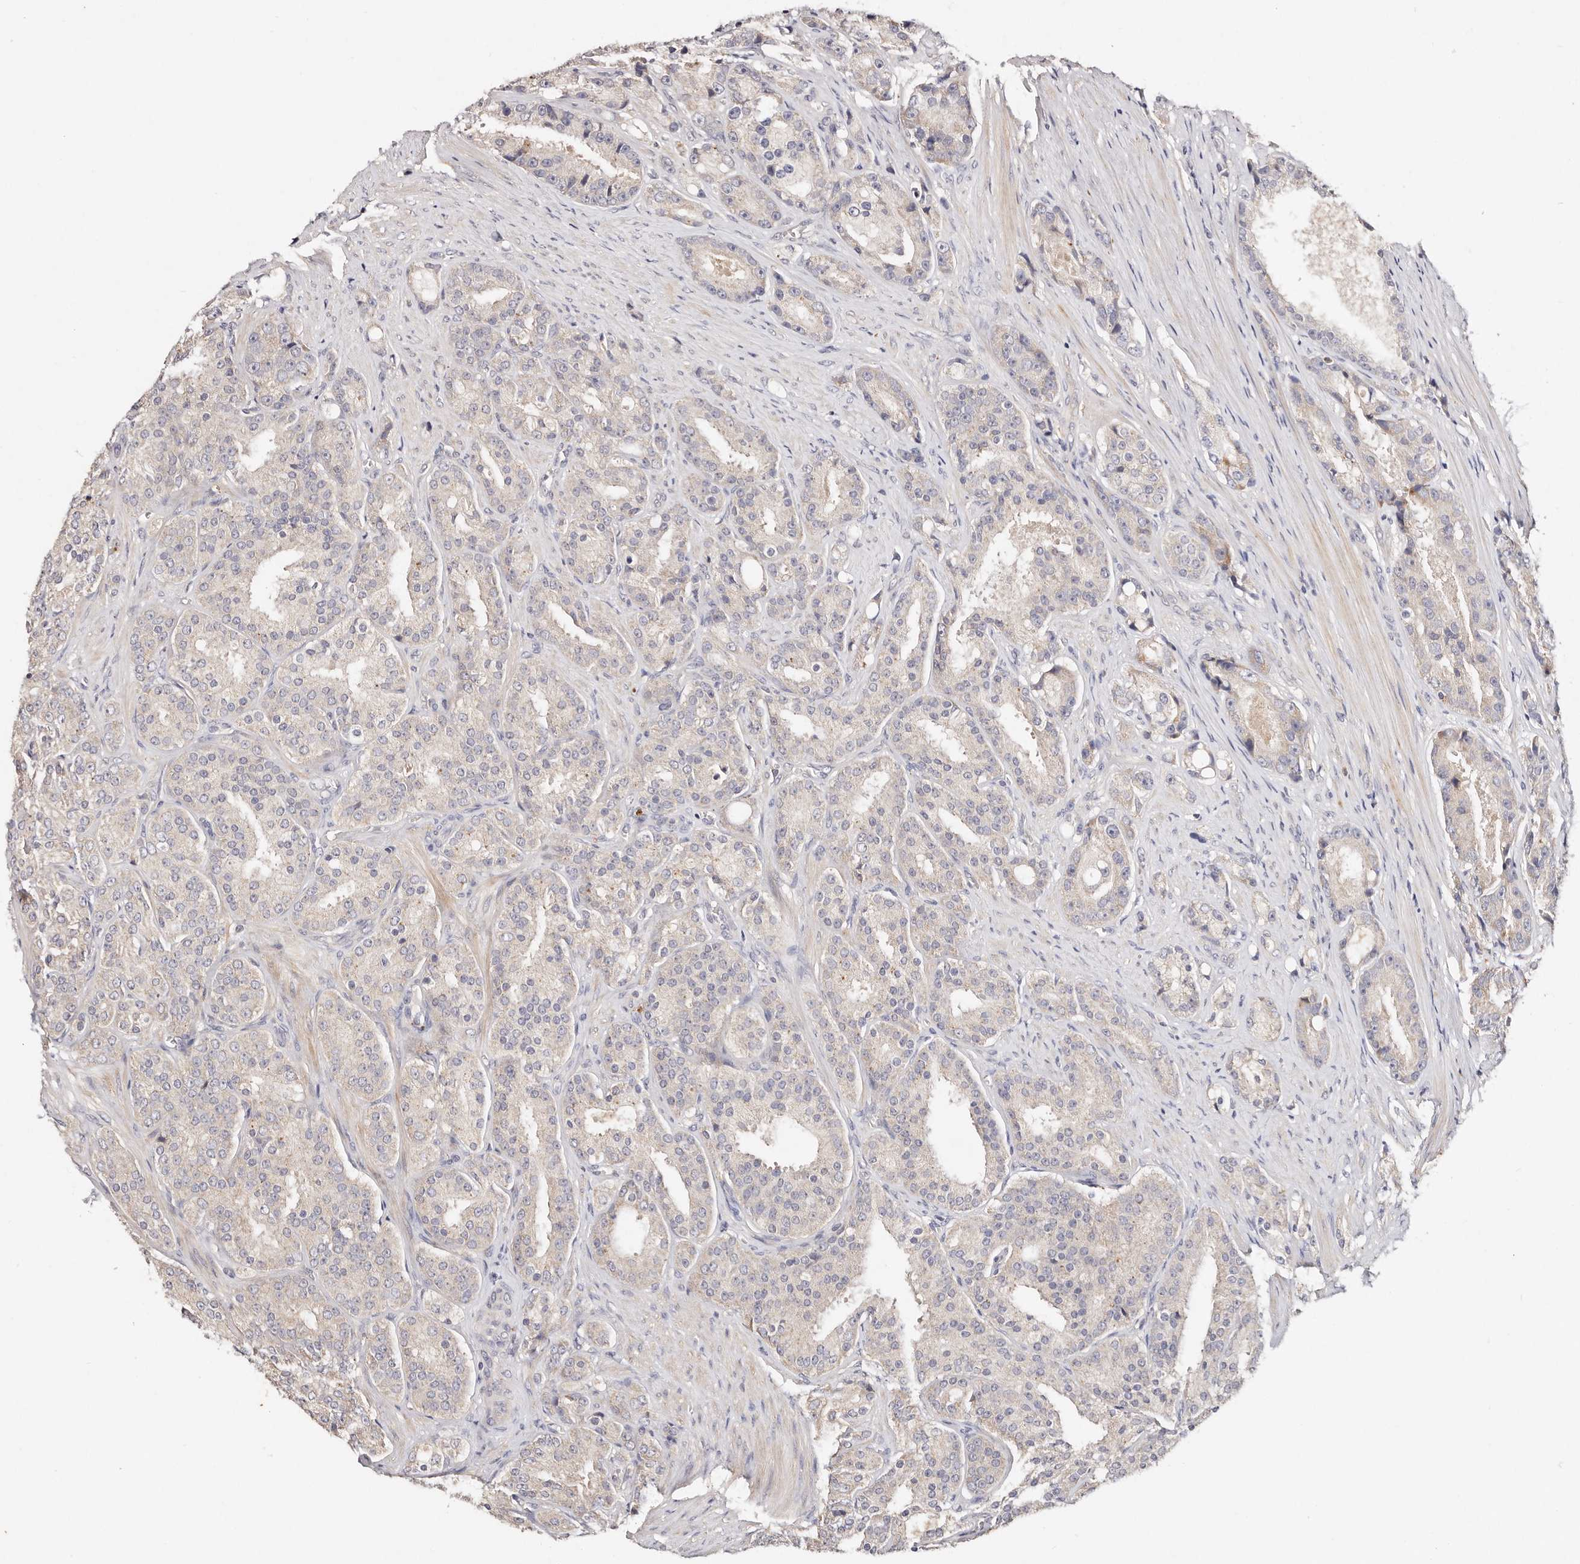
{"staining": {"intensity": "negative", "quantity": "none", "location": "none"}, "tissue": "prostate cancer", "cell_type": "Tumor cells", "image_type": "cancer", "snomed": [{"axis": "morphology", "description": "Adenocarcinoma, High grade"}, {"axis": "topography", "description": "Prostate"}], "caption": "Protein analysis of high-grade adenocarcinoma (prostate) reveals no significant expression in tumor cells.", "gene": "VIPAS39", "patient": {"sex": "male", "age": 60}}